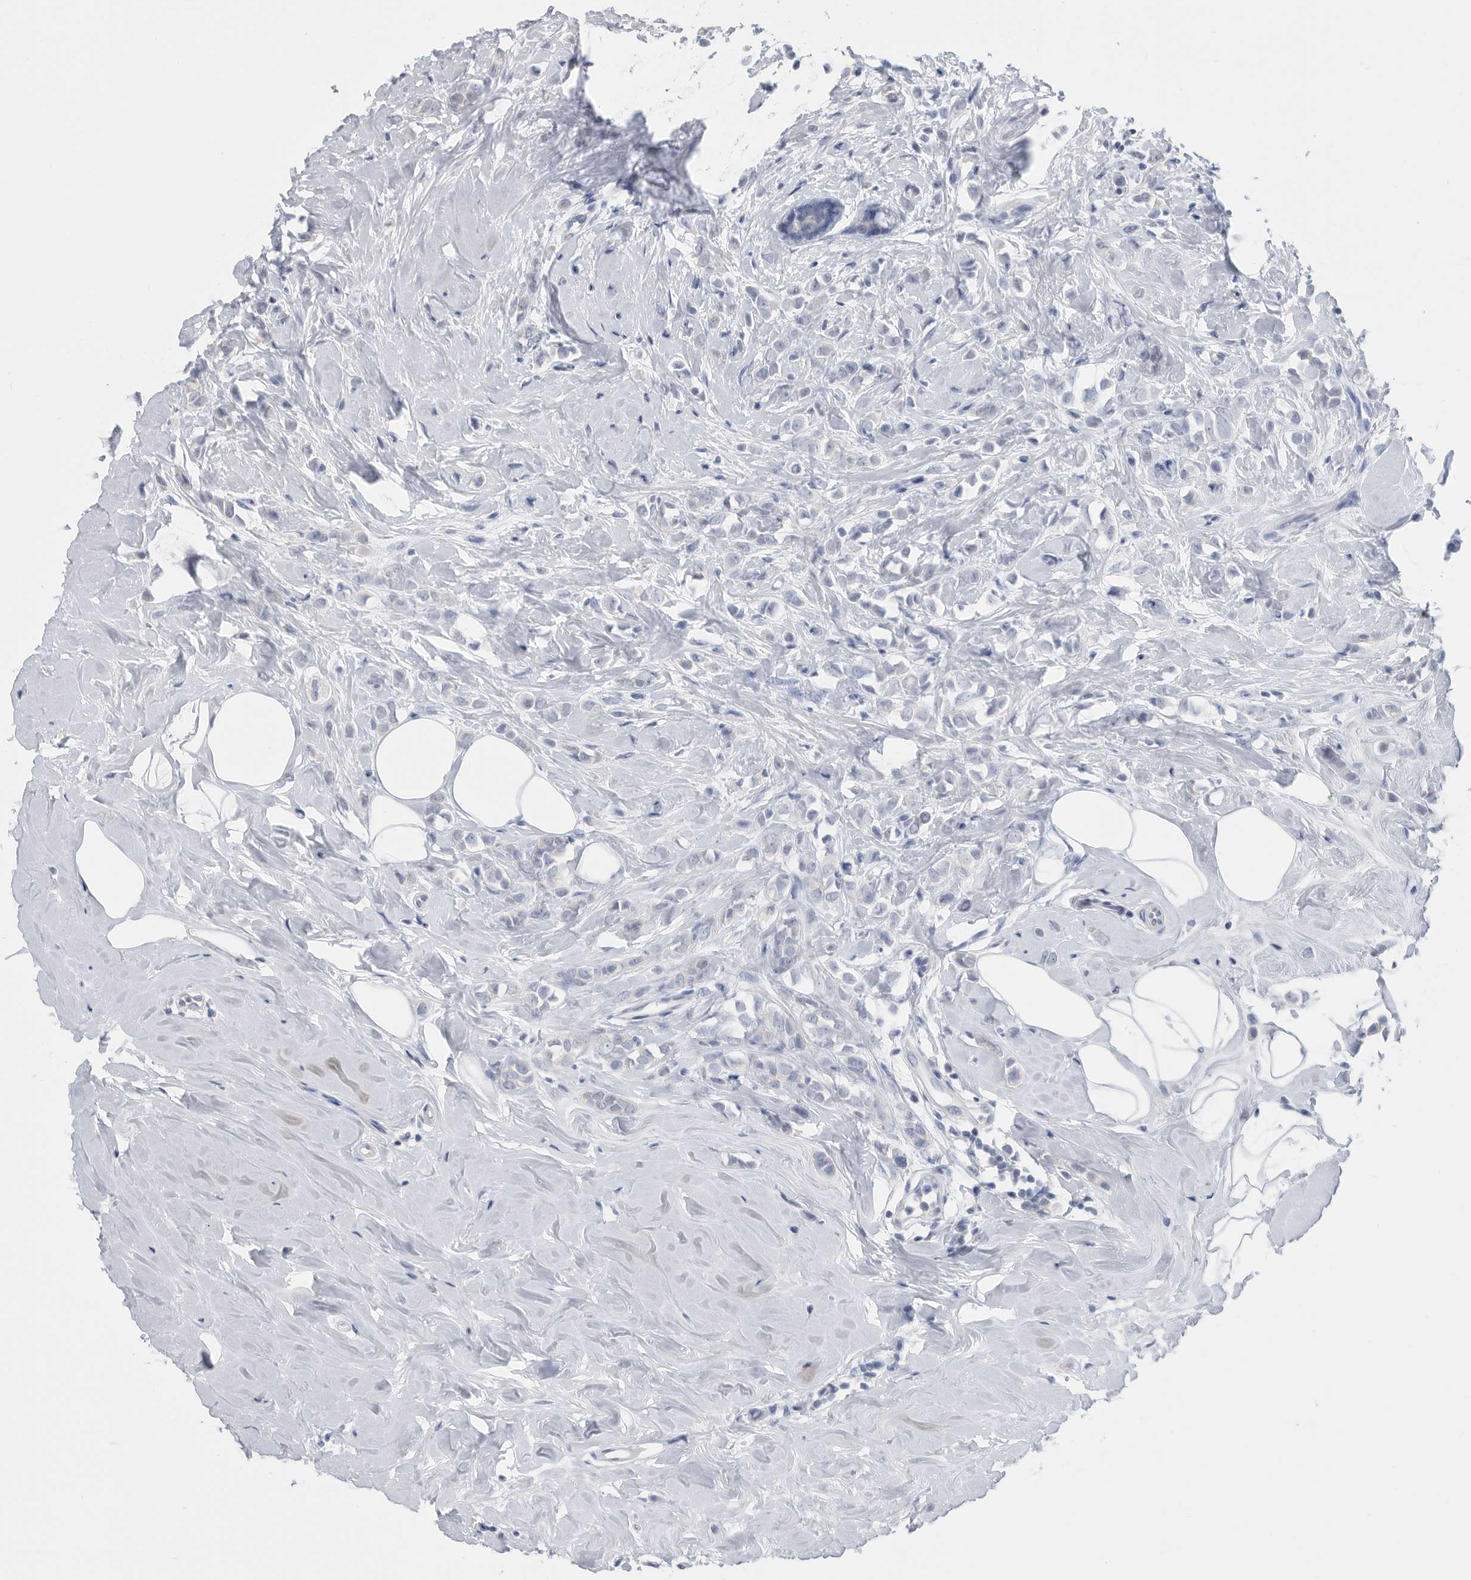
{"staining": {"intensity": "negative", "quantity": "none", "location": "none"}, "tissue": "breast cancer", "cell_type": "Tumor cells", "image_type": "cancer", "snomed": [{"axis": "morphology", "description": "Lobular carcinoma"}, {"axis": "topography", "description": "Breast"}], "caption": "Human breast cancer (lobular carcinoma) stained for a protein using immunohistochemistry (IHC) reveals no staining in tumor cells.", "gene": "CCT4", "patient": {"sex": "female", "age": 47}}